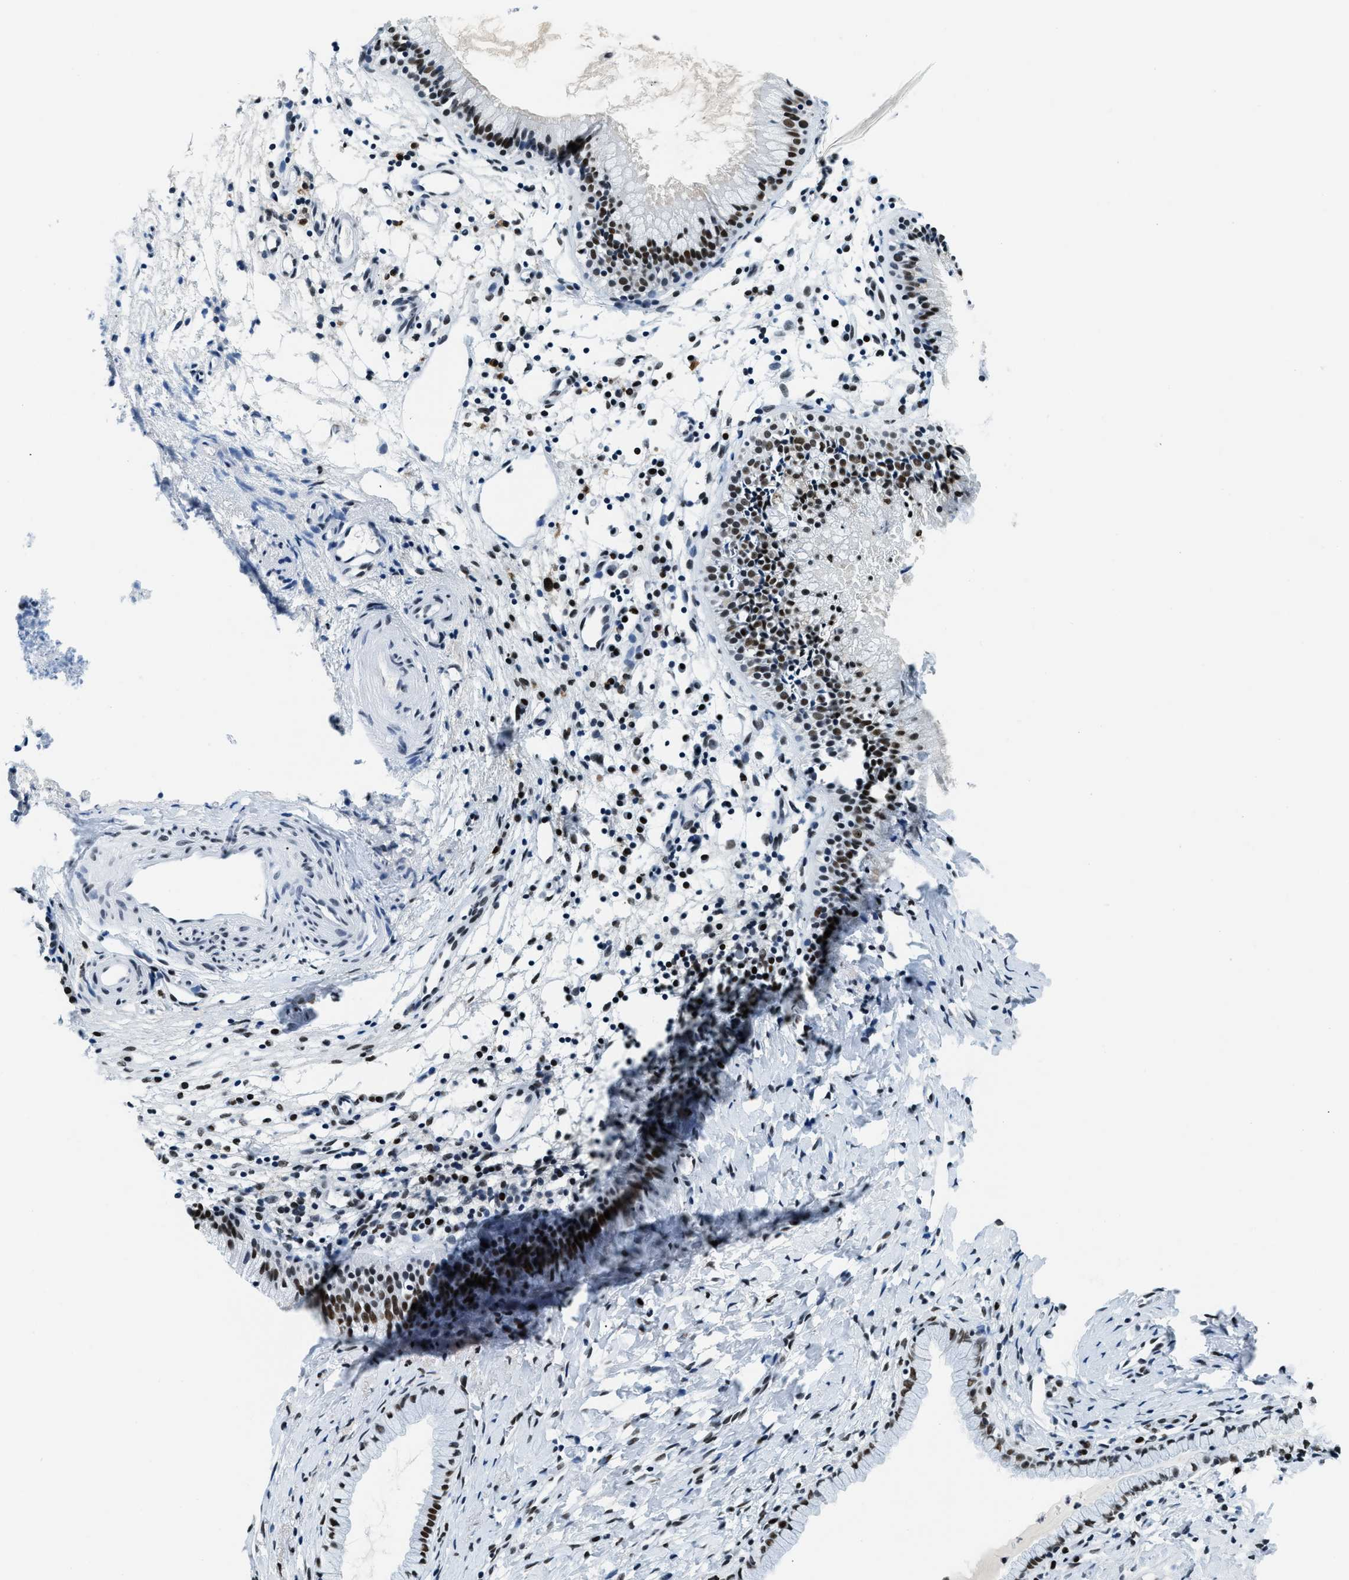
{"staining": {"intensity": "strong", "quantity": ">75%", "location": "nuclear"}, "tissue": "nasopharynx", "cell_type": "Respiratory epithelial cells", "image_type": "normal", "snomed": [{"axis": "morphology", "description": "Normal tissue, NOS"}, {"axis": "topography", "description": "Nasopharynx"}], "caption": "A micrograph of nasopharynx stained for a protein reveals strong nuclear brown staining in respiratory epithelial cells.", "gene": "TOP1", "patient": {"sex": "male", "age": 21}}